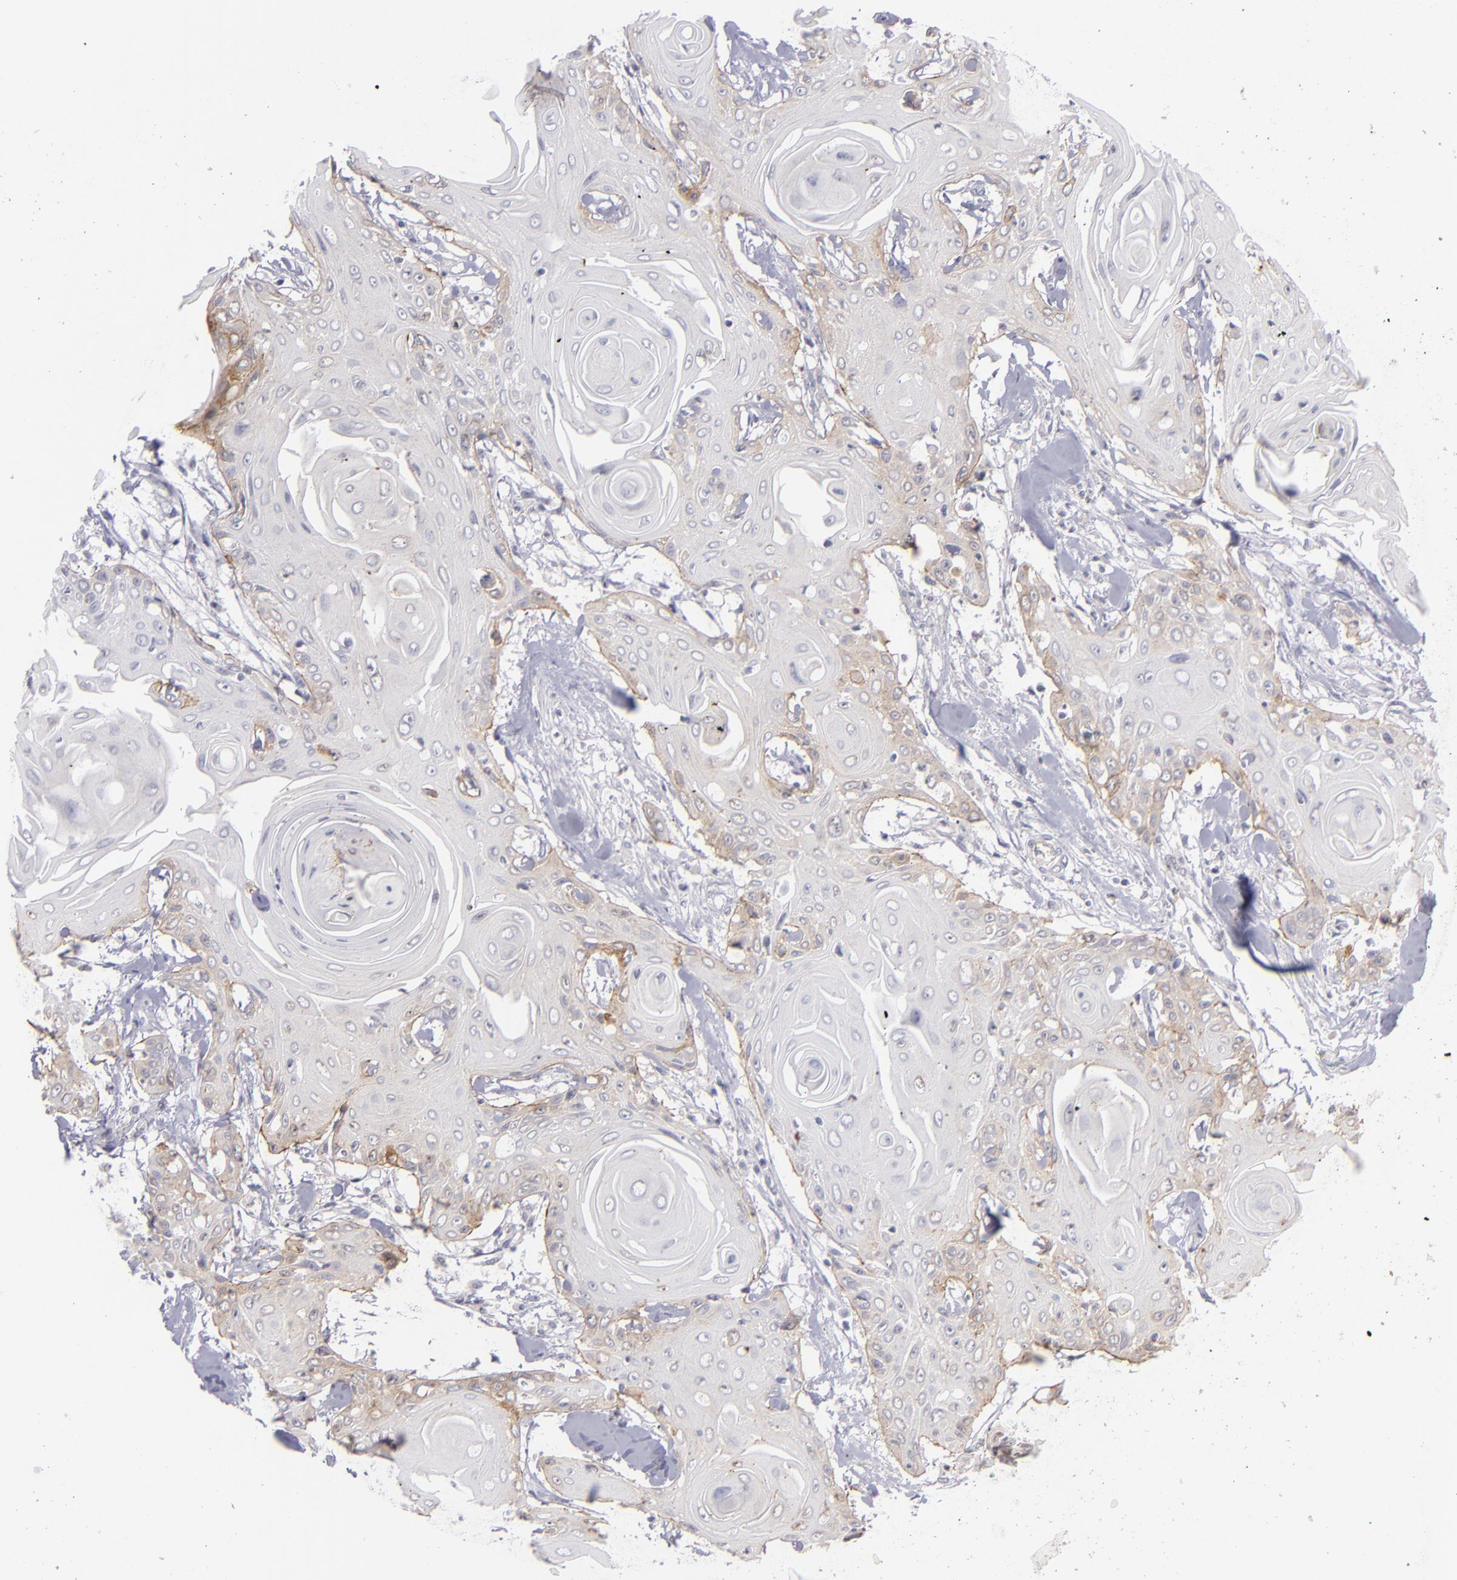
{"staining": {"intensity": "weak", "quantity": "<25%", "location": "cytoplasmic/membranous"}, "tissue": "head and neck cancer", "cell_type": "Tumor cells", "image_type": "cancer", "snomed": [{"axis": "morphology", "description": "Squamous cell carcinoma, NOS"}, {"axis": "morphology", "description": "Squamous cell carcinoma, metastatic, NOS"}, {"axis": "topography", "description": "Lymph node"}, {"axis": "topography", "description": "Salivary gland"}, {"axis": "topography", "description": "Head-Neck"}], "caption": "A micrograph of squamous cell carcinoma (head and neck) stained for a protein shows no brown staining in tumor cells.", "gene": "ITGB4", "patient": {"sex": "female", "age": 74}}